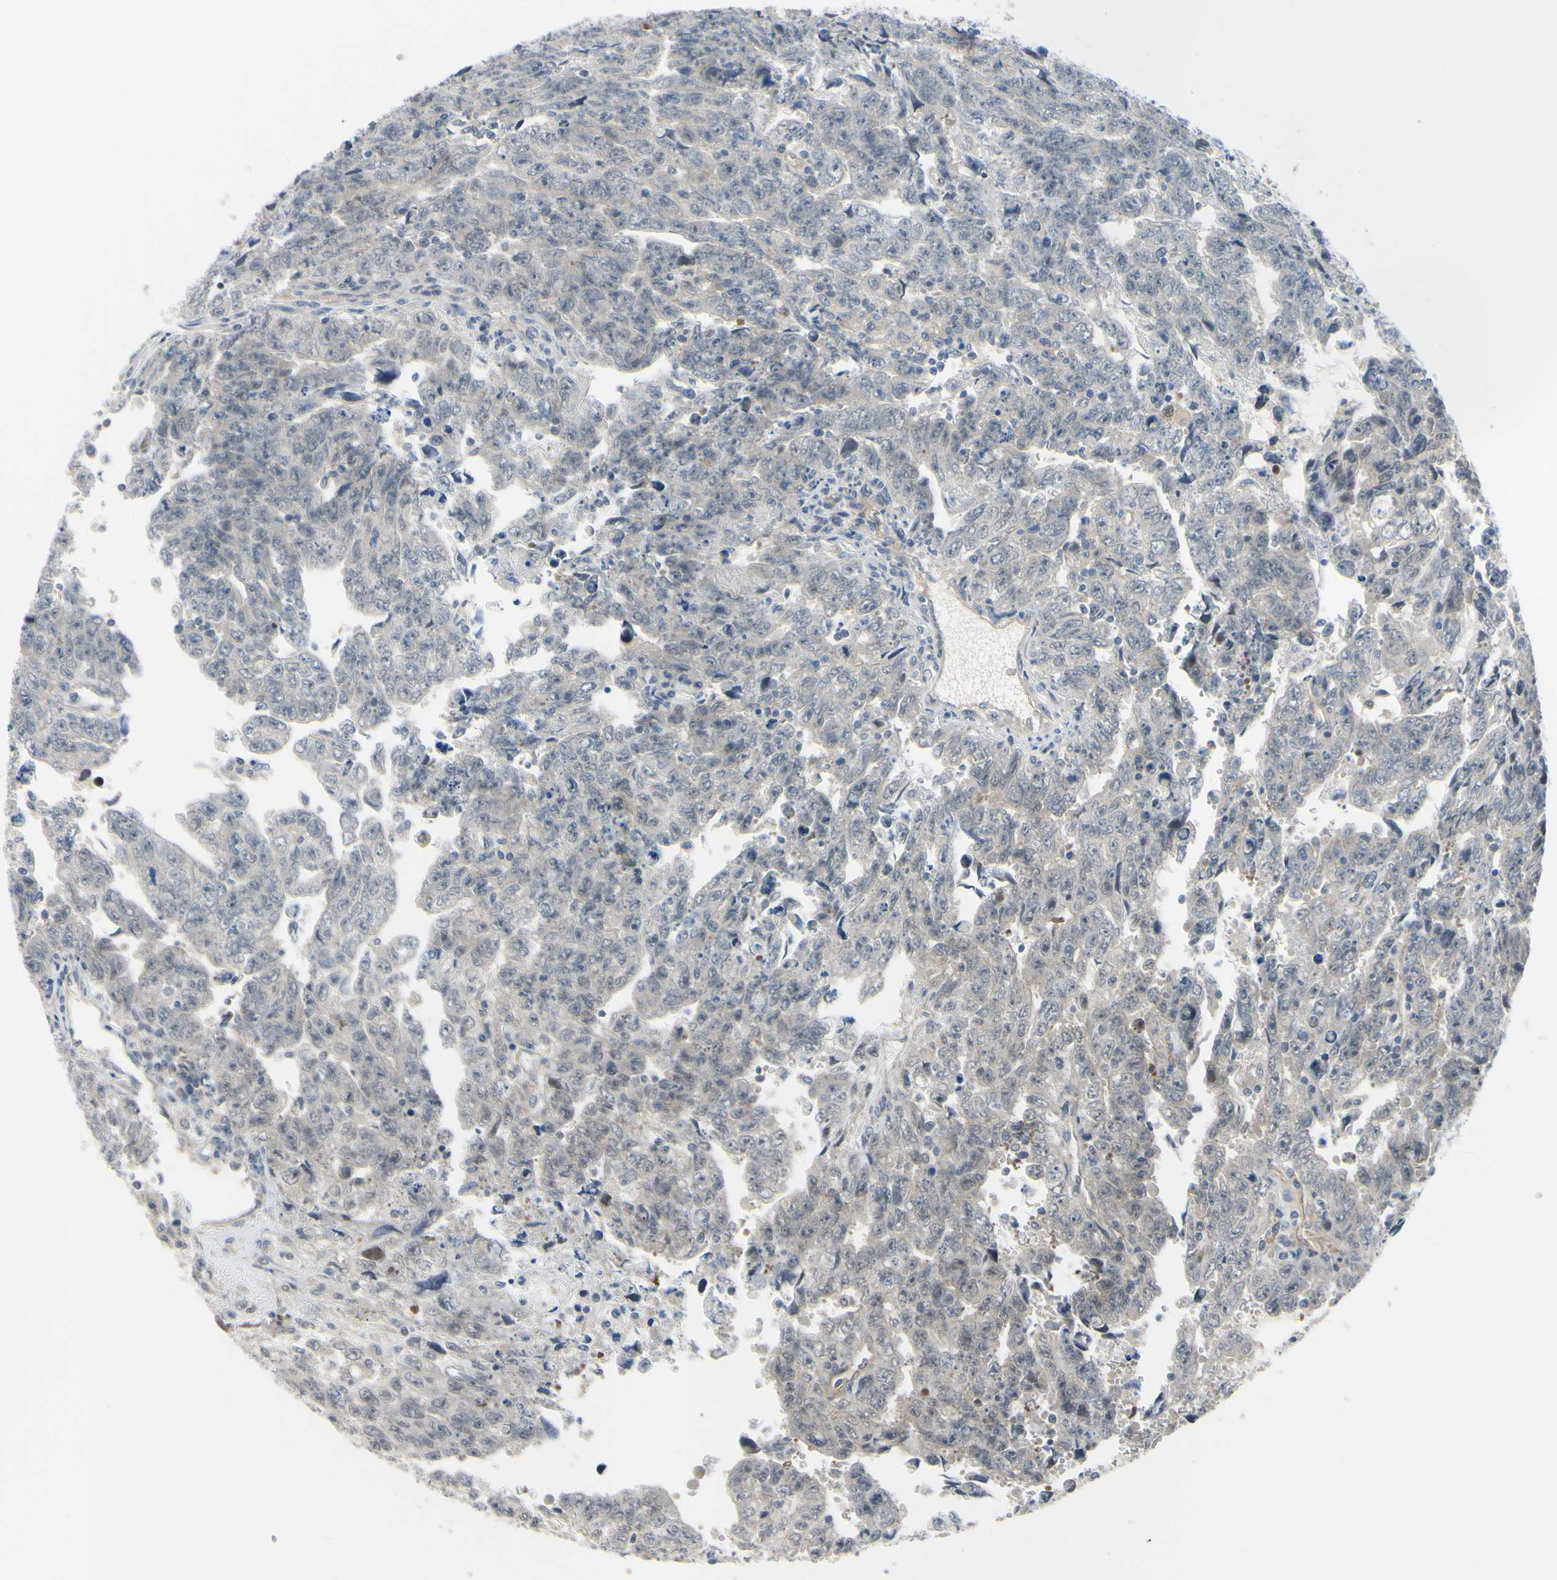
{"staining": {"intensity": "moderate", "quantity": "25%-75%", "location": "cytoplasmic/membranous"}, "tissue": "testis cancer", "cell_type": "Tumor cells", "image_type": "cancer", "snomed": [{"axis": "morphology", "description": "Carcinoma, Embryonal, NOS"}, {"axis": "topography", "description": "Testis"}], "caption": "Tumor cells display medium levels of moderate cytoplasmic/membranous expression in approximately 25%-75% of cells in human testis cancer (embryonal carcinoma). The staining is performed using DAB (3,3'-diaminobenzidine) brown chromogen to label protein expression. The nuclei are counter-stained blue using hematoxylin.", "gene": "COMMD9", "patient": {"sex": "male", "age": 28}}